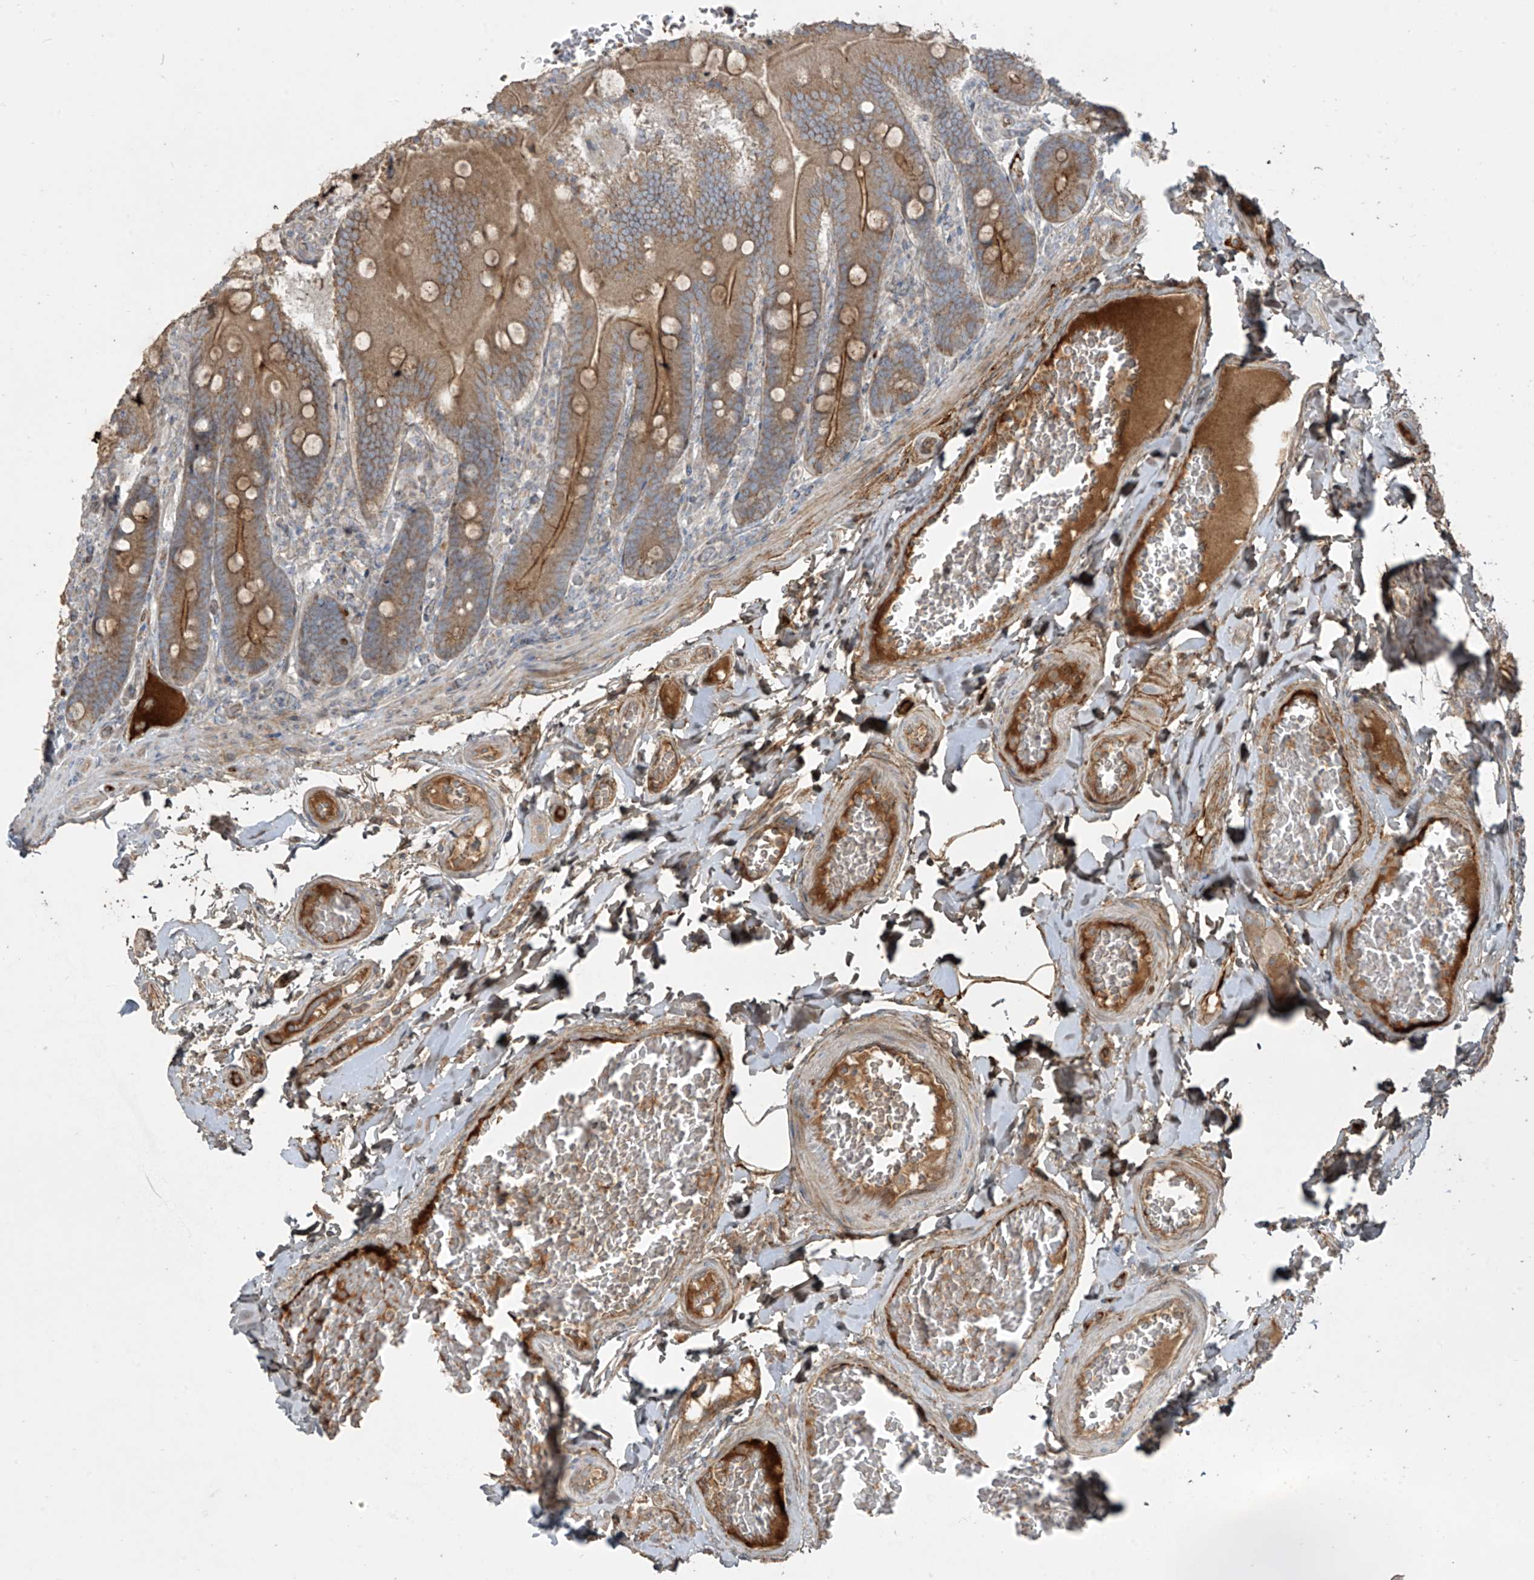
{"staining": {"intensity": "moderate", "quantity": ">75%", "location": "cytoplasmic/membranous"}, "tissue": "duodenum", "cell_type": "Glandular cells", "image_type": "normal", "snomed": [{"axis": "morphology", "description": "Normal tissue, NOS"}, {"axis": "topography", "description": "Duodenum"}], "caption": "Immunohistochemistry (DAB) staining of unremarkable duodenum displays moderate cytoplasmic/membranous protein staining in approximately >75% of glandular cells.", "gene": "ABTB1", "patient": {"sex": "female", "age": 62}}